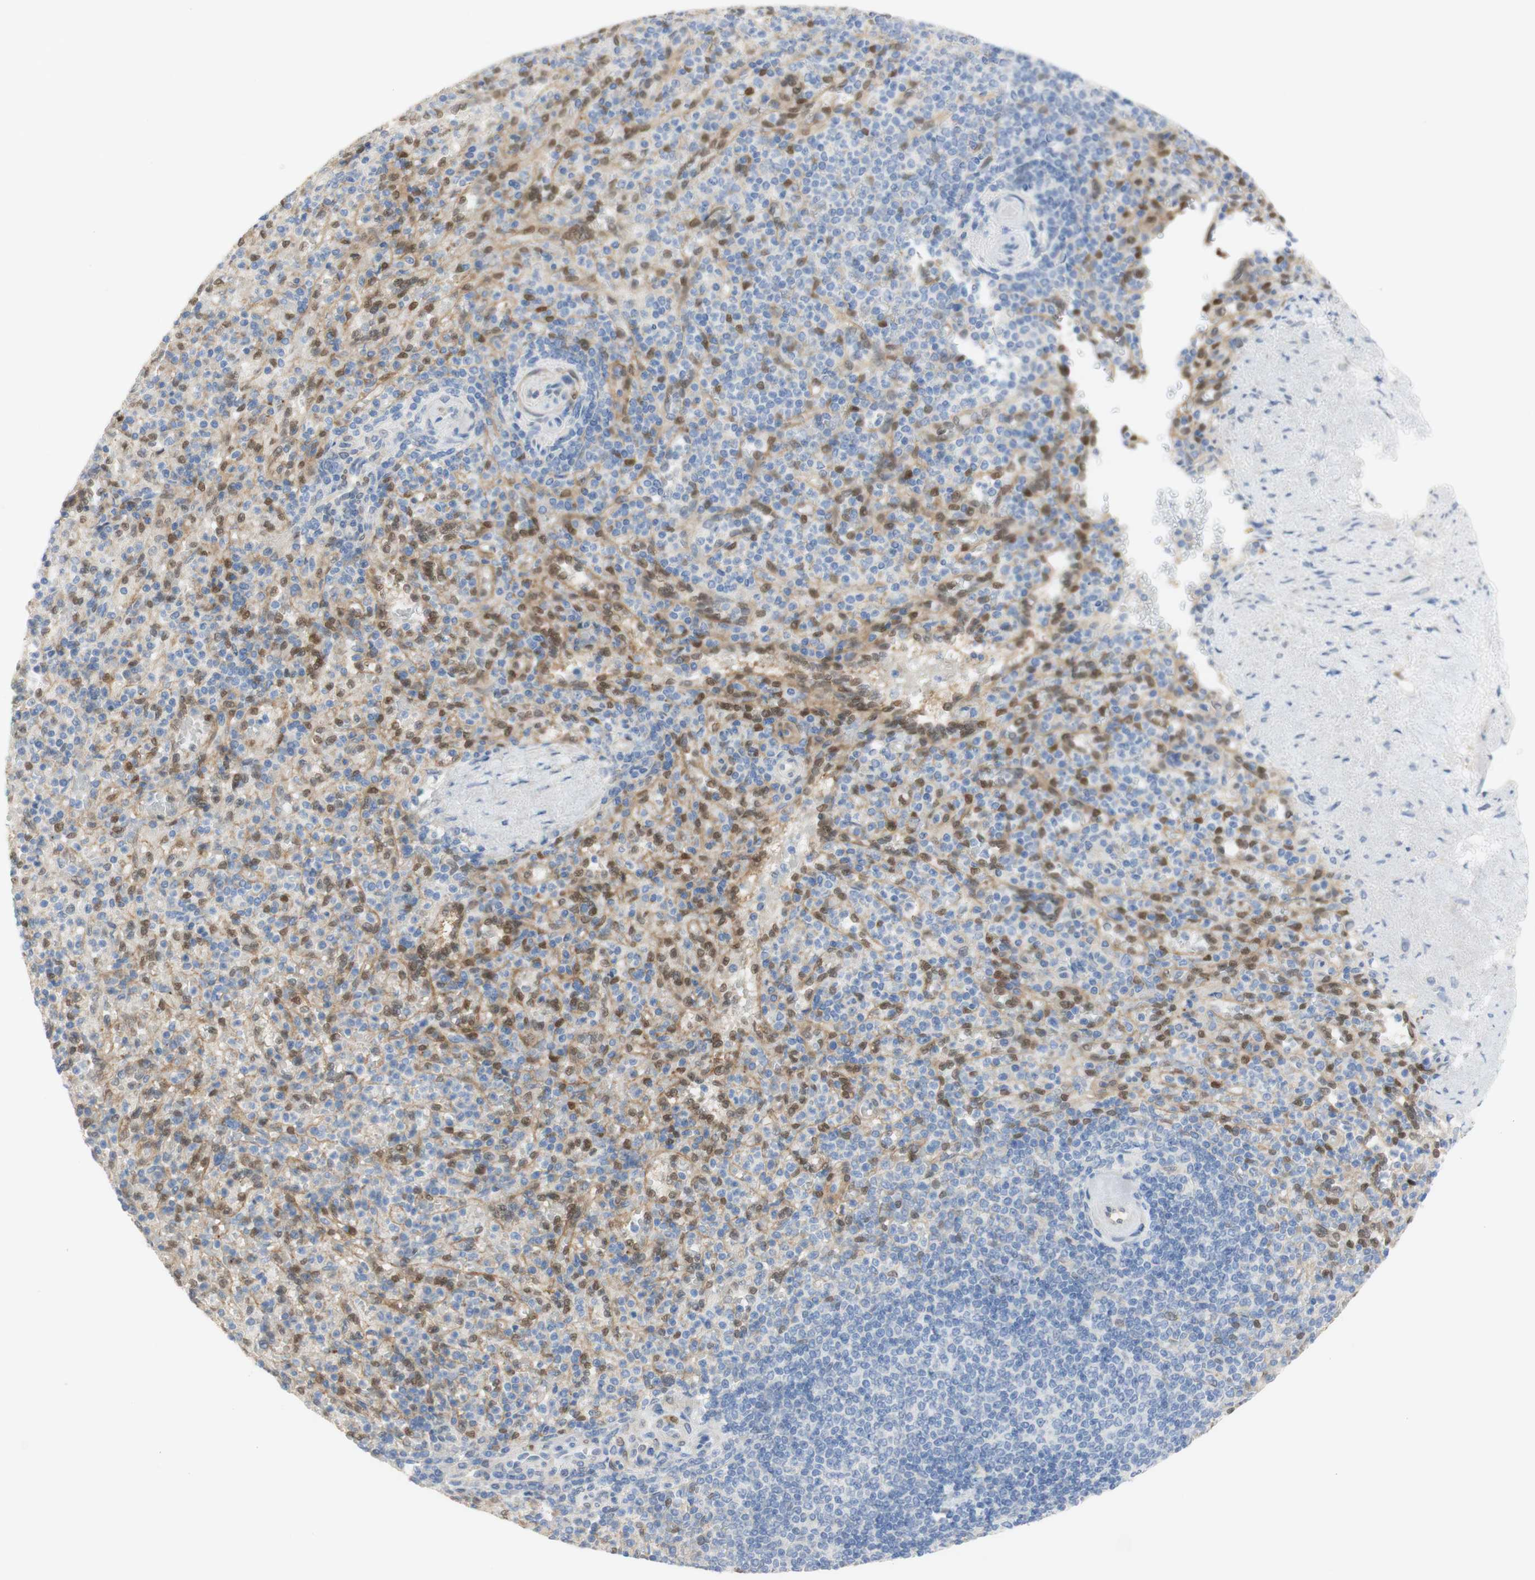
{"staining": {"intensity": "moderate", "quantity": "25%-75%", "location": "nuclear"}, "tissue": "spleen", "cell_type": "Cells in red pulp", "image_type": "normal", "snomed": [{"axis": "morphology", "description": "Normal tissue, NOS"}, {"axis": "topography", "description": "Spleen"}], "caption": "Spleen stained with immunohistochemistry displays moderate nuclear staining in about 25%-75% of cells in red pulp.", "gene": "SELENBP1", "patient": {"sex": "female", "age": 74}}